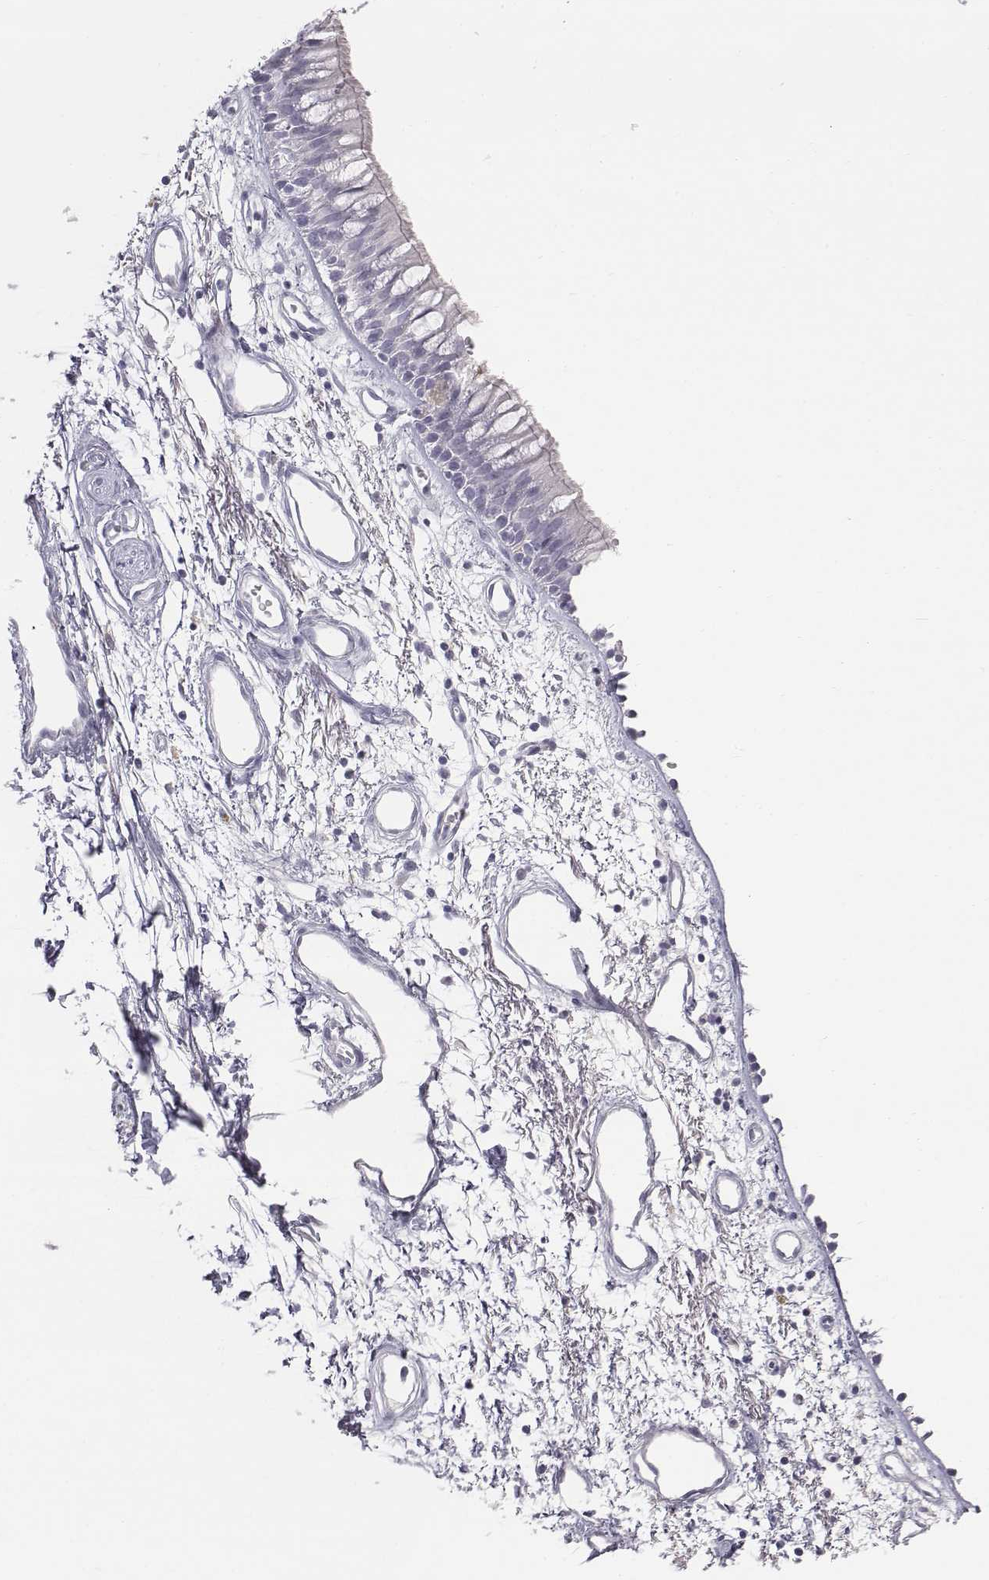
{"staining": {"intensity": "negative", "quantity": "none", "location": "none"}, "tissue": "bronchus", "cell_type": "Respiratory epithelial cells", "image_type": "normal", "snomed": [{"axis": "morphology", "description": "Normal tissue, NOS"}, {"axis": "morphology", "description": "Squamous cell carcinoma, NOS"}, {"axis": "topography", "description": "Cartilage tissue"}, {"axis": "topography", "description": "Bronchus"}, {"axis": "topography", "description": "Lung"}], "caption": "Immunohistochemistry (IHC) photomicrograph of normal bronchus: human bronchus stained with DAB (3,3'-diaminobenzidine) reveals no significant protein staining in respiratory epithelial cells. (Immunohistochemistry (IHC), brightfield microscopy, high magnification).", "gene": "C6orf58", "patient": {"sex": "male", "age": 66}}